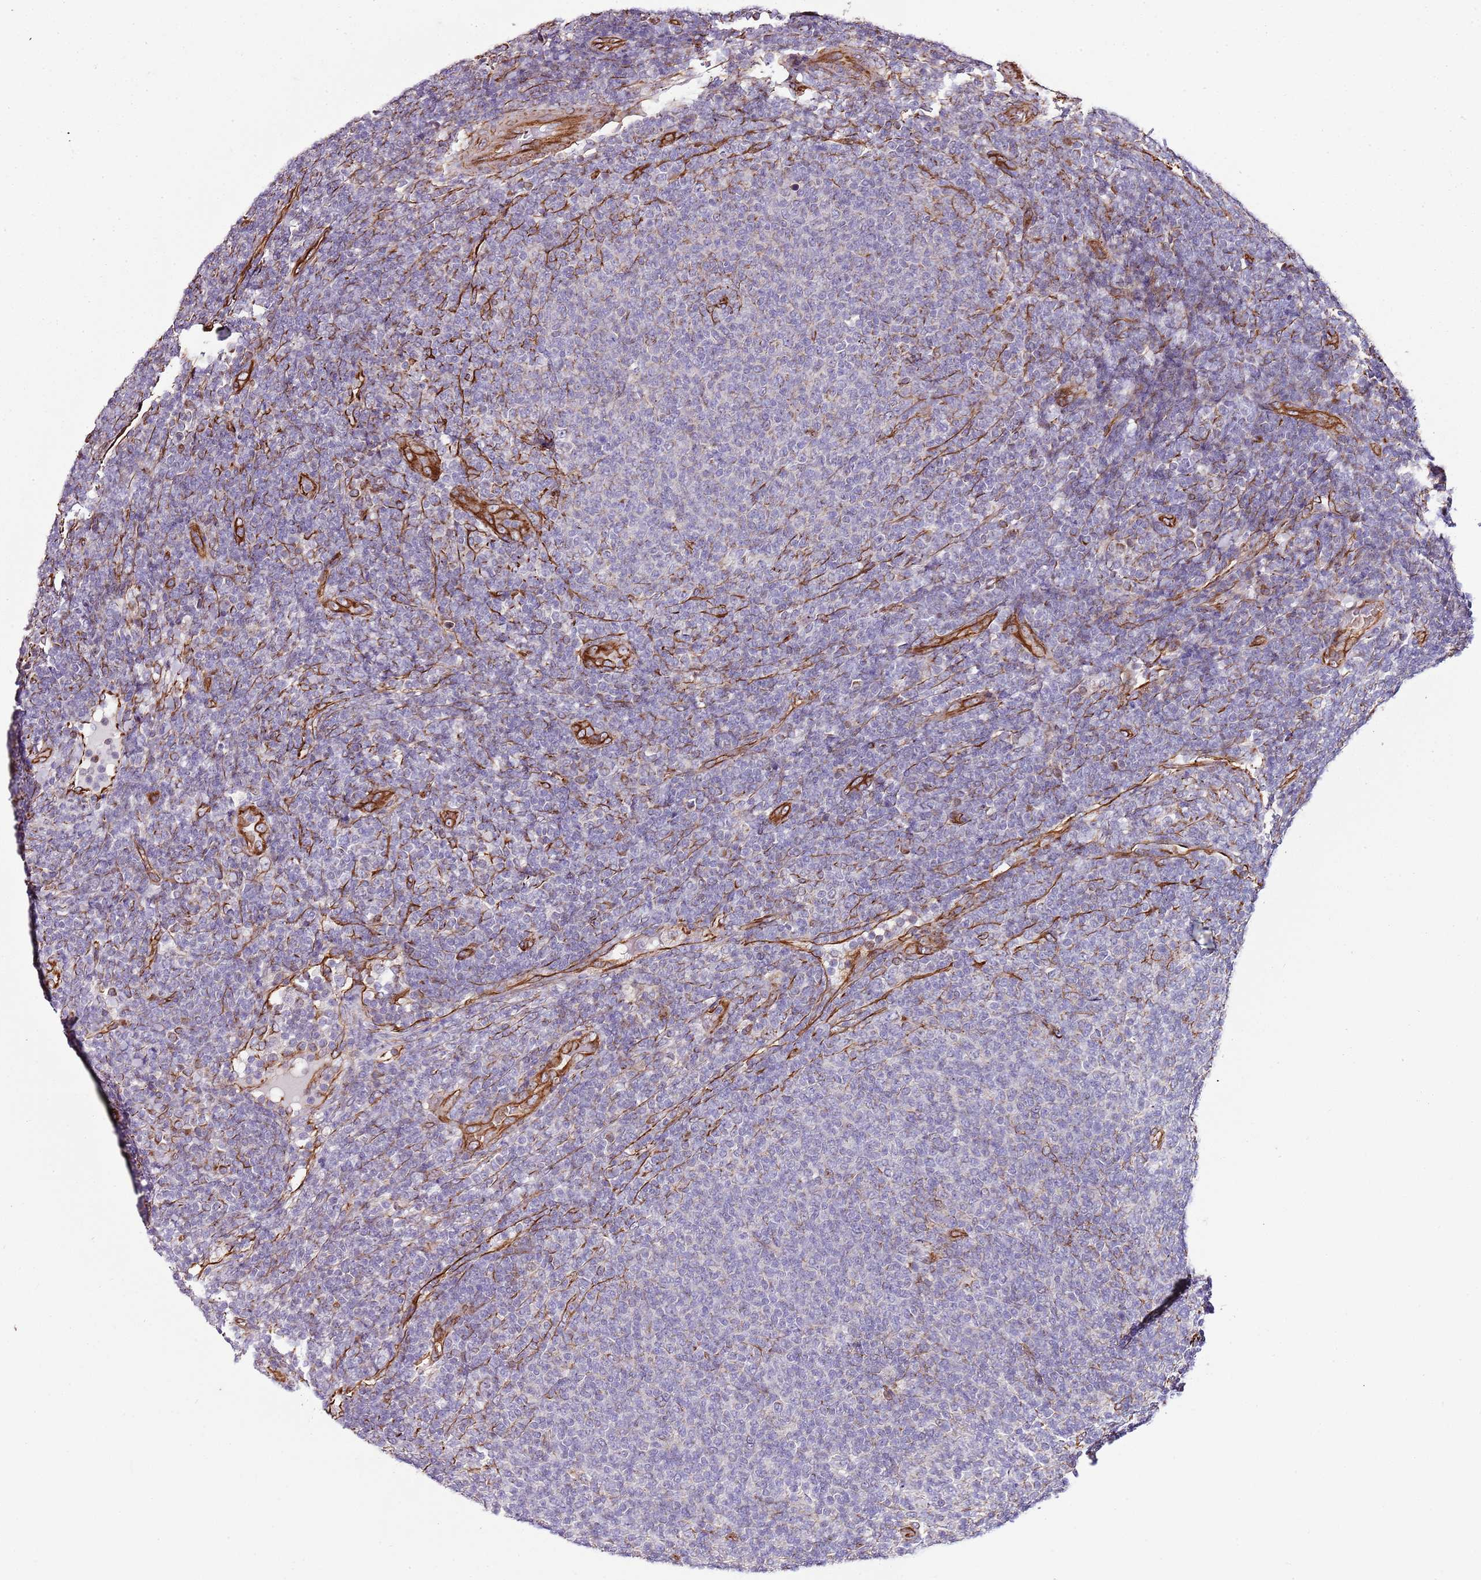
{"staining": {"intensity": "negative", "quantity": "none", "location": "none"}, "tissue": "lymphoma", "cell_type": "Tumor cells", "image_type": "cancer", "snomed": [{"axis": "morphology", "description": "Malignant lymphoma, non-Hodgkin's type, Low grade"}, {"axis": "topography", "description": "Lymph node"}], "caption": "A high-resolution micrograph shows IHC staining of lymphoma, which displays no significant positivity in tumor cells.", "gene": "ZNF786", "patient": {"sex": "male", "age": 66}}